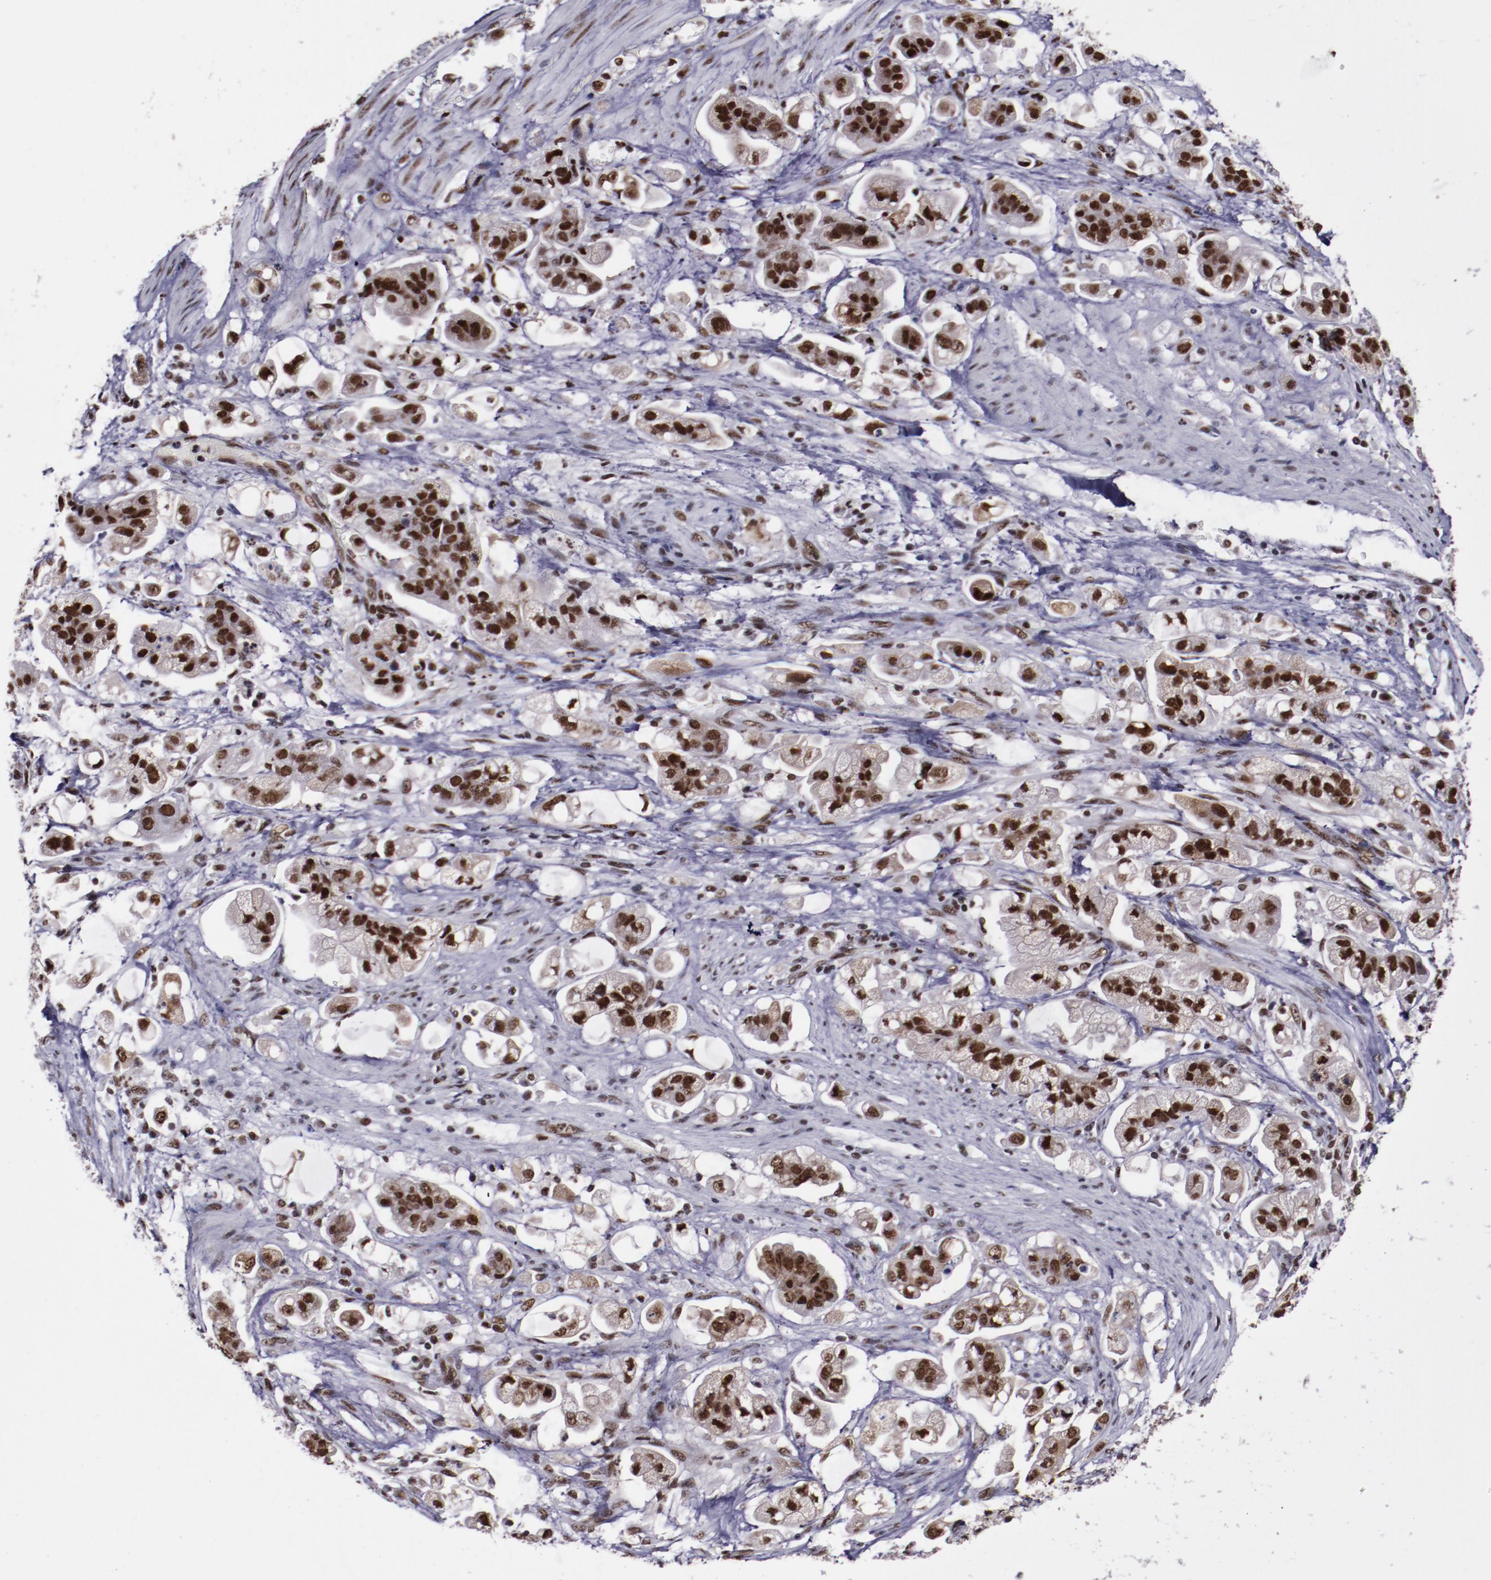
{"staining": {"intensity": "strong", "quantity": ">75%", "location": "nuclear"}, "tissue": "stomach cancer", "cell_type": "Tumor cells", "image_type": "cancer", "snomed": [{"axis": "morphology", "description": "Adenocarcinoma, NOS"}, {"axis": "topography", "description": "Stomach"}], "caption": "An immunohistochemistry histopathology image of neoplastic tissue is shown. Protein staining in brown labels strong nuclear positivity in stomach adenocarcinoma within tumor cells. The protein is shown in brown color, while the nuclei are stained blue.", "gene": "ERH", "patient": {"sex": "male", "age": 62}}